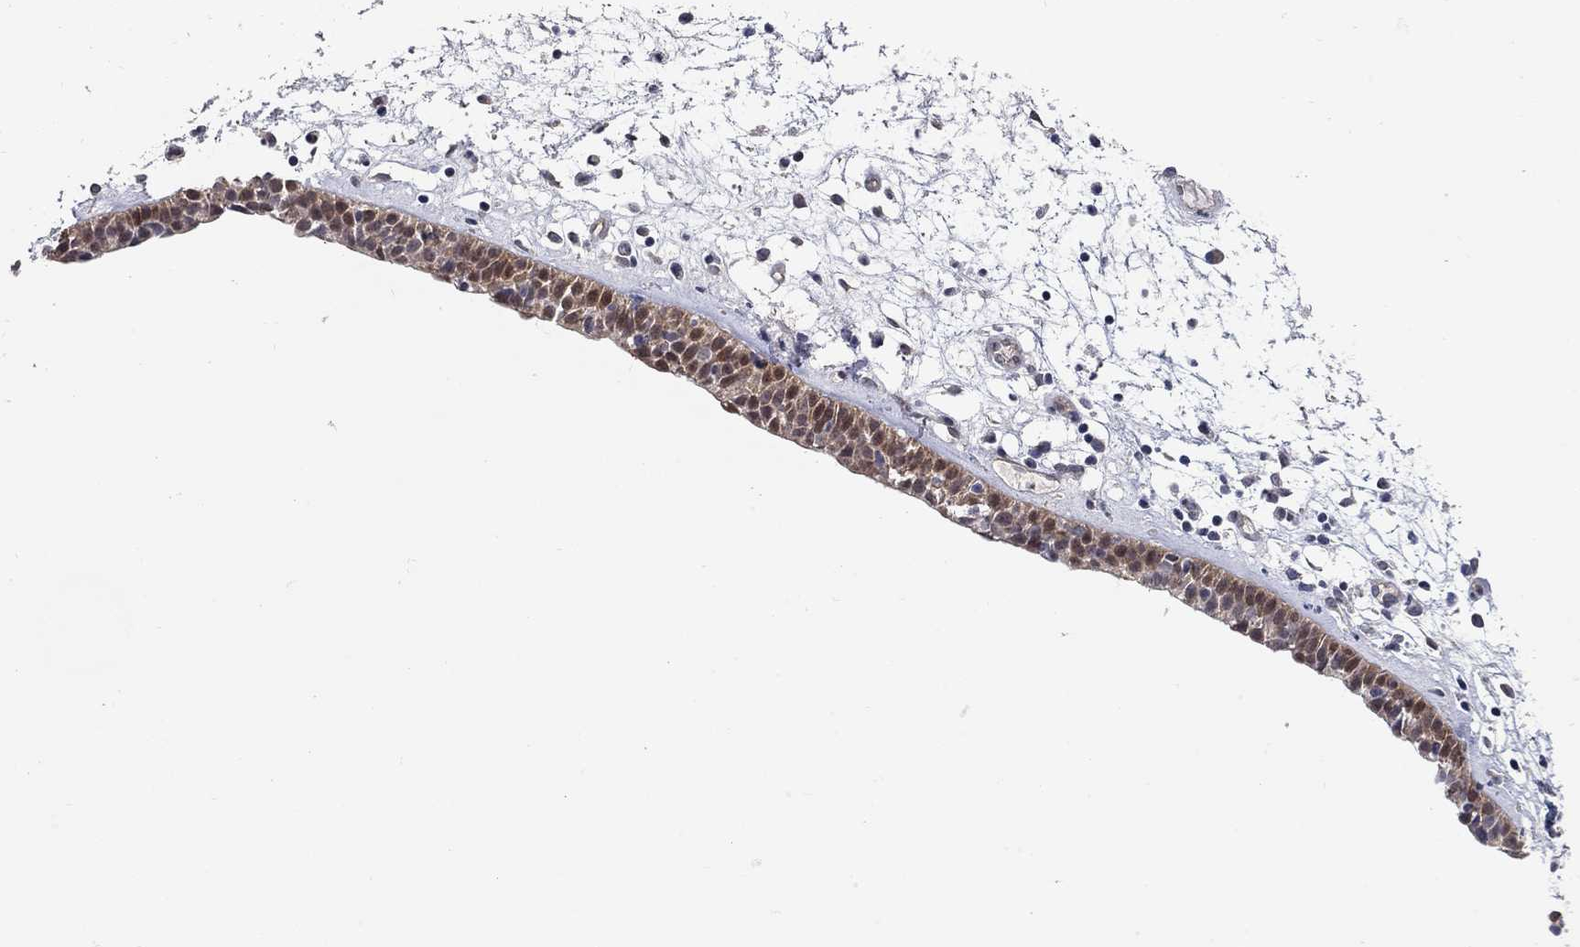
{"staining": {"intensity": "moderate", "quantity": "<25%", "location": "nuclear"}, "tissue": "nasopharynx", "cell_type": "Respiratory epithelial cells", "image_type": "normal", "snomed": [{"axis": "morphology", "description": "Normal tissue, NOS"}, {"axis": "morphology", "description": "Polyp, NOS"}, {"axis": "topography", "description": "Nasopharynx"}], "caption": "DAB immunohistochemical staining of benign nasopharynx exhibits moderate nuclear protein positivity in approximately <25% of respiratory epithelial cells.", "gene": "WASF3", "patient": {"sex": "female", "age": 56}}